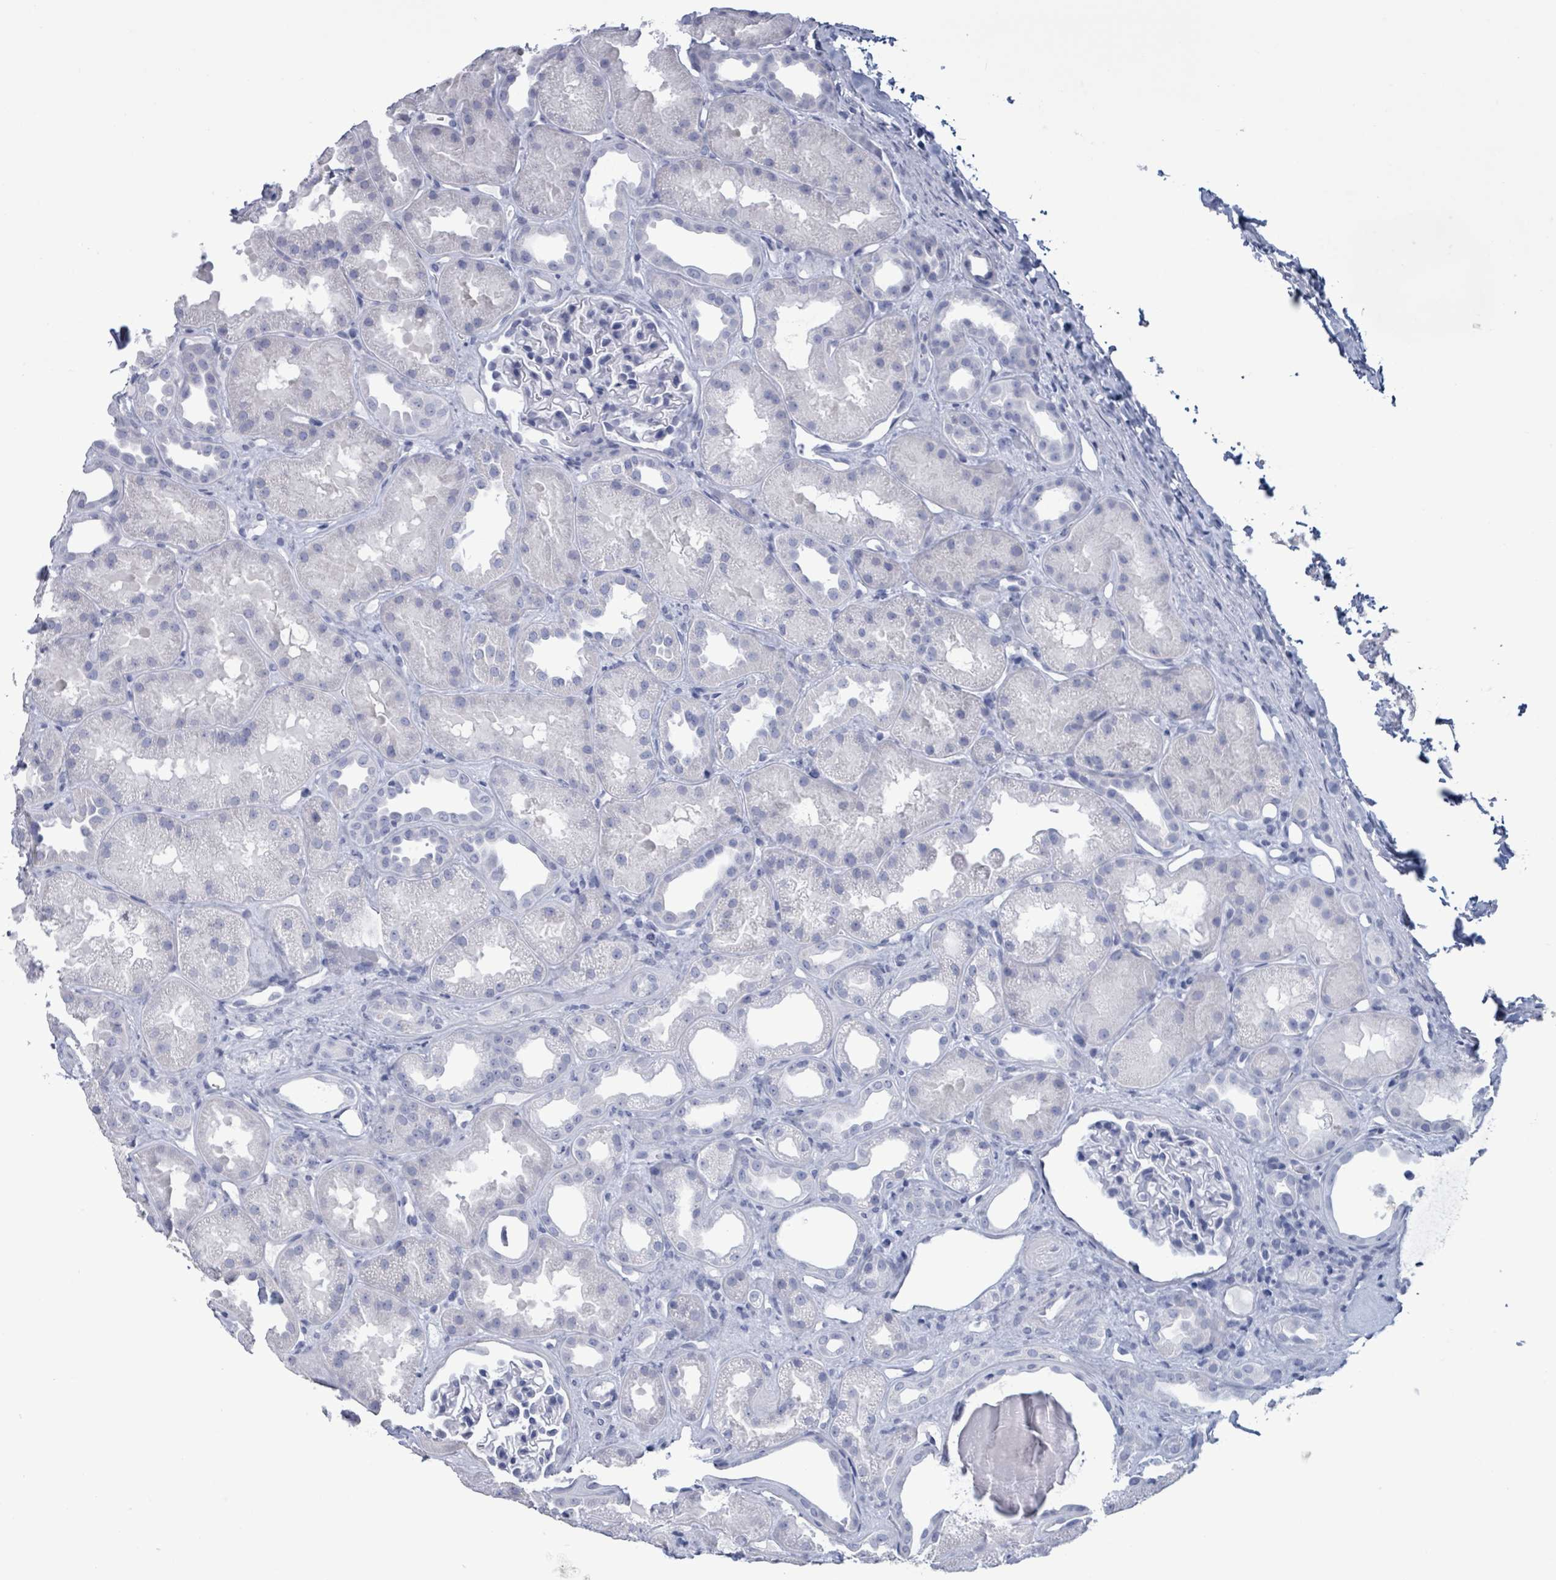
{"staining": {"intensity": "negative", "quantity": "none", "location": "none"}, "tissue": "kidney", "cell_type": "Cells in glomeruli", "image_type": "normal", "snomed": [{"axis": "morphology", "description": "Normal tissue, NOS"}, {"axis": "topography", "description": "Kidney"}], "caption": "IHC histopathology image of unremarkable human kidney stained for a protein (brown), which shows no expression in cells in glomeruli. Brightfield microscopy of immunohistochemistry (IHC) stained with DAB (brown) and hematoxylin (blue), captured at high magnification.", "gene": "NKX2", "patient": {"sex": "male", "age": 61}}